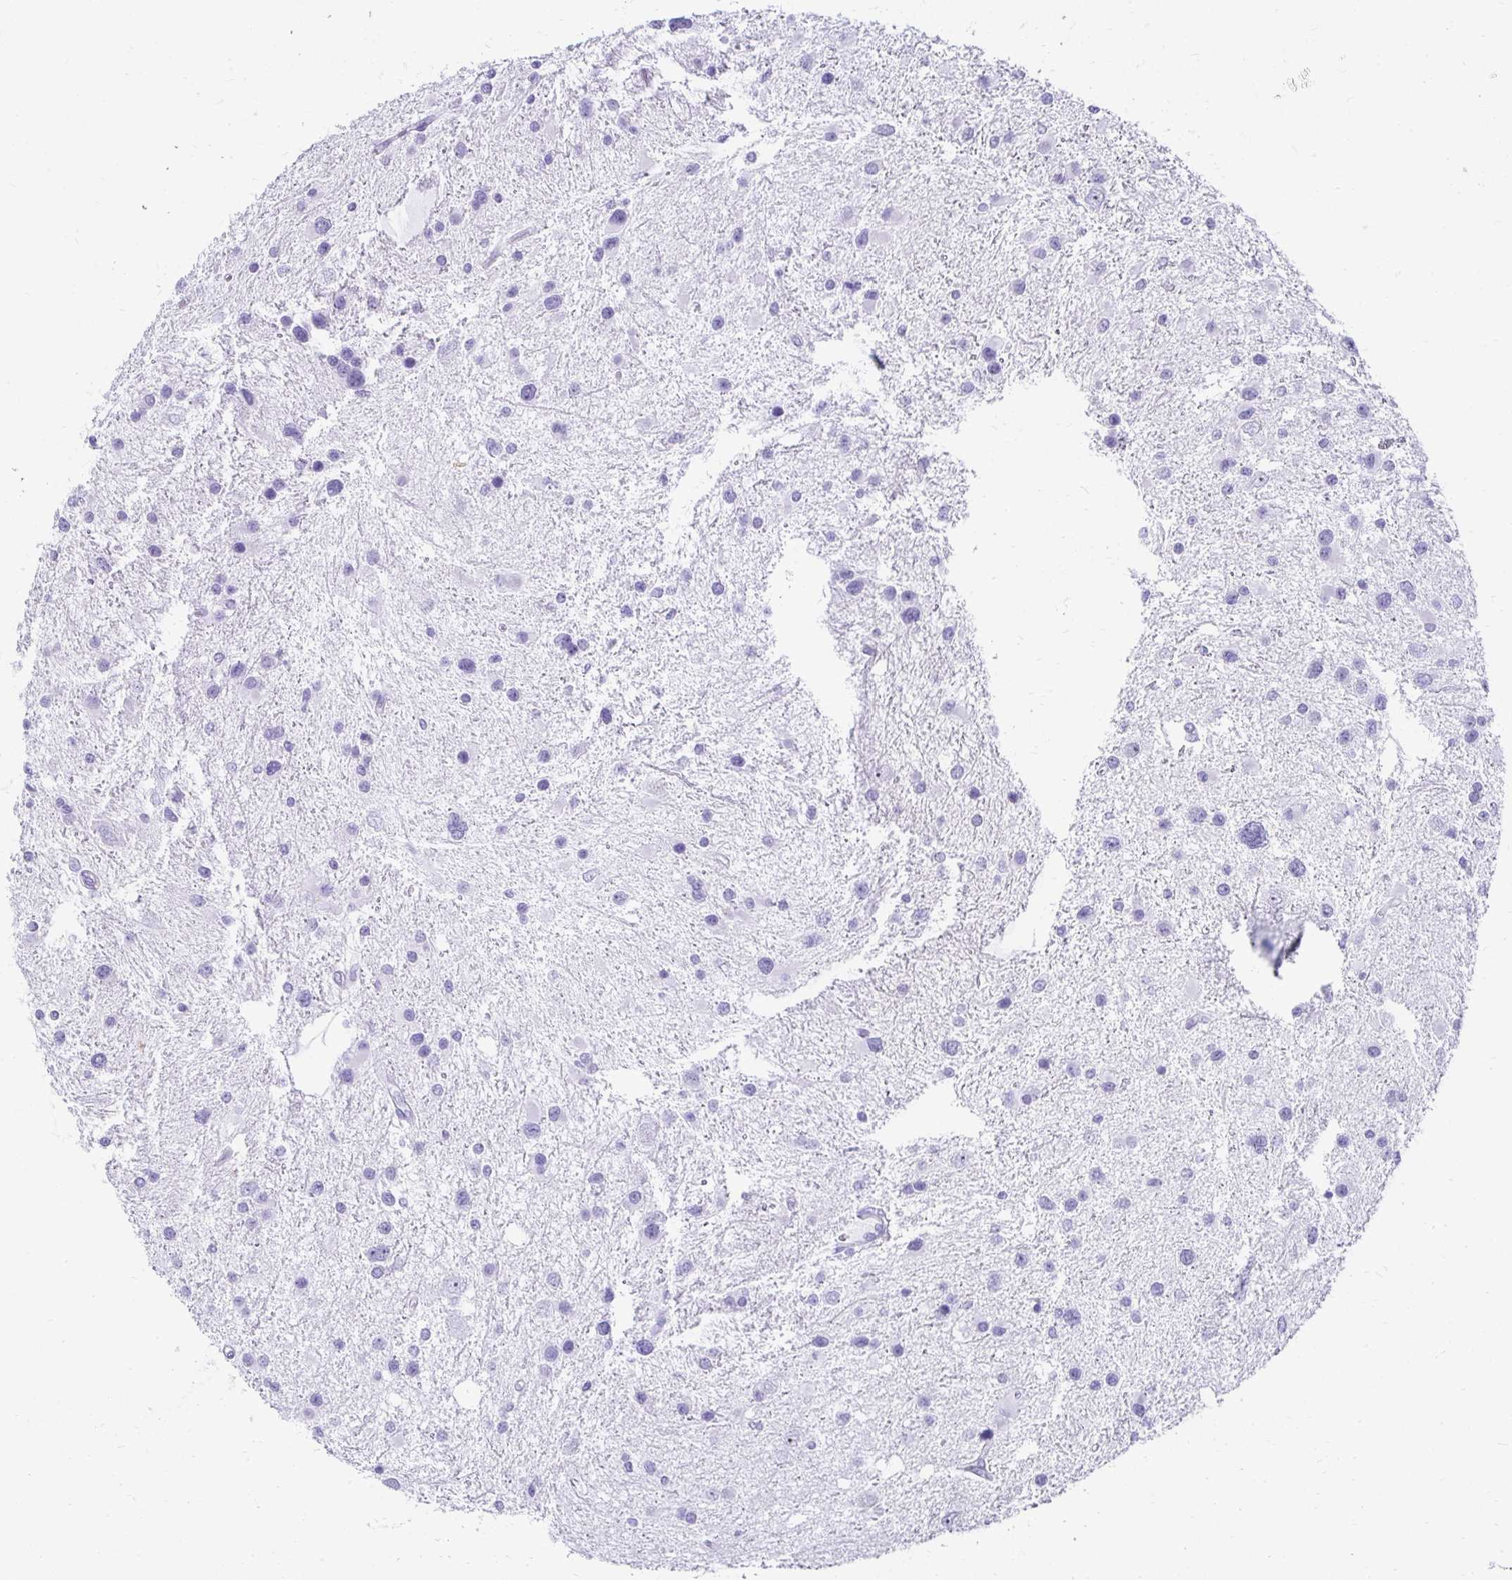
{"staining": {"intensity": "negative", "quantity": "none", "location": "none"}, "tissue": "glioma", "cell_type": "Tumor cells", "image_type": "cancer", "snomed": [{"axis": "morphology", "description": "Glioma, malignant, Low grade"}, {"axis": "topography", "description": "Brain"}], "caption": "Tumor cells show no significant protein staining in glioma.", "gene": "CST6", "patient": {"sex": "female", "age": 32}}